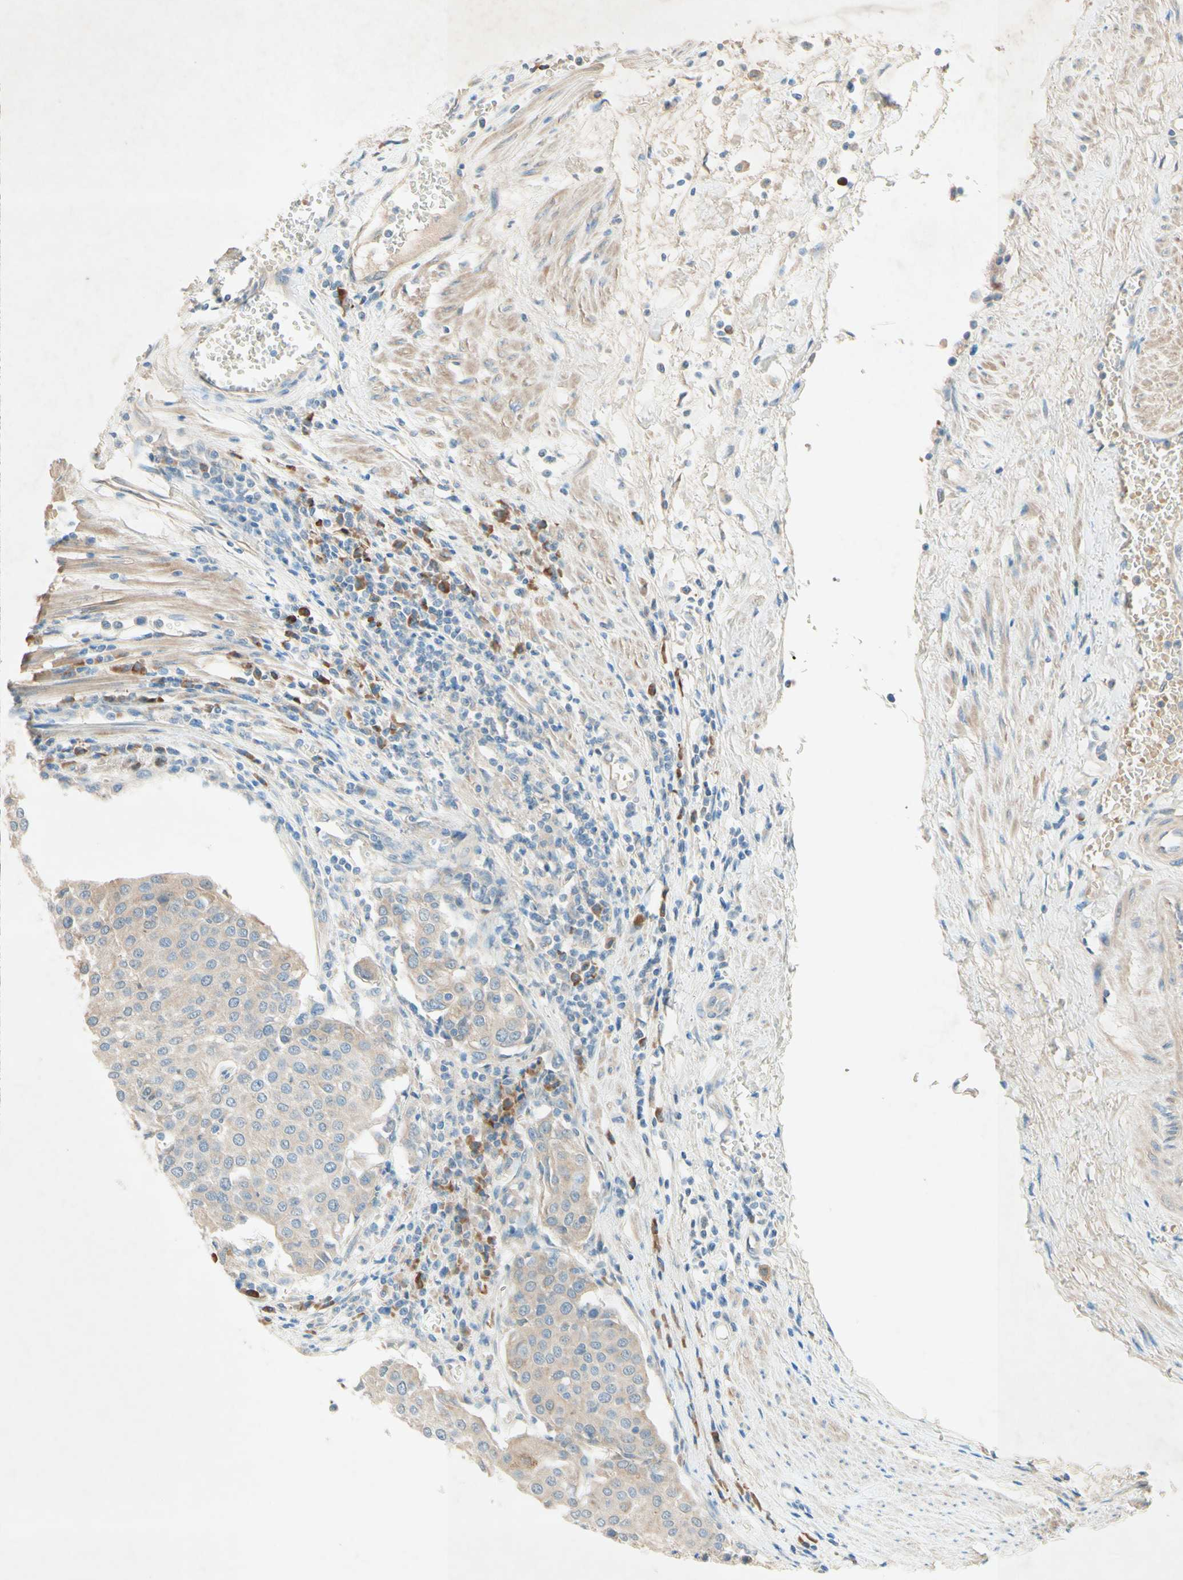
{"staining": {"intensity": "weak", "quantity": "25%-75%", "location": "cytoplasmic/membranous"}, "tissue": "urothelial cancer", "cell_type": "Tumor cells", "image_type": "cancer", "snomed": [{"axis": "morphology", "description": "Urothelial carcinoma, High grade"}, {"axis": "topography", "description": "Urinary bladder"}], "caption": "High-power microscopy captured an immunohistochemistry photomicrograph of urothelial carcinoma (high-grade), revealing weak cytoplasmic/membranous positivity in approximately 25%-75% of tumor cells.", "gene": "IL2", "patient": {"sex": "female", "age": 85}}